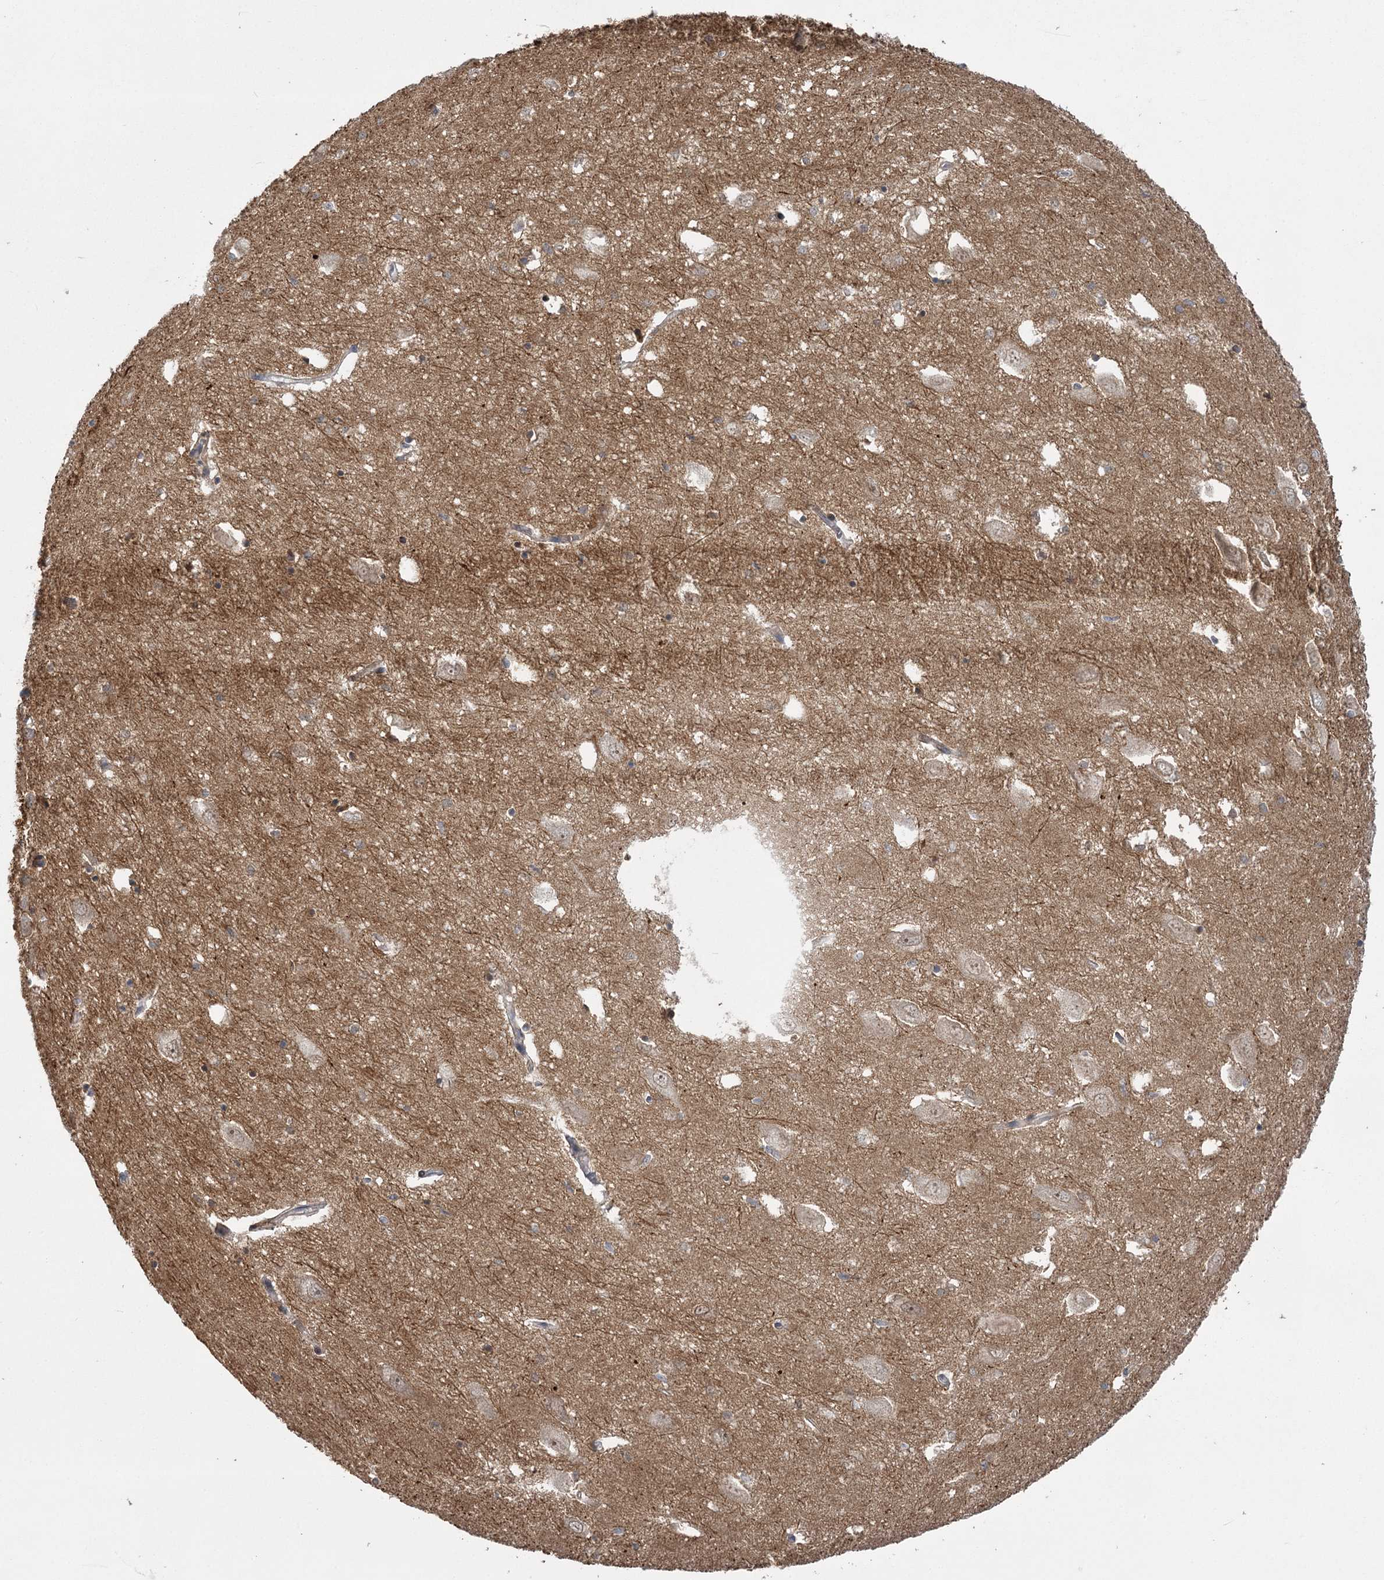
{"staining": {"intensity": "negative", "quantity": "none", "location": "none"}, "tissue": "hippocampus", "cell_type": "Glial cells", "image_type": "normal", "snomed": [{"axis": "morphology", "description": "Normal tissue, NOS"}, {"axis": "topography", "description": "Hippocampus"}], "caption": "Immunohistochemistry of normal human hippocampus displays no staining in glial cells. Nuclei are stained in blue.", "gene": "KCNN2", "patient": {"sex": "female", "age": 64}}